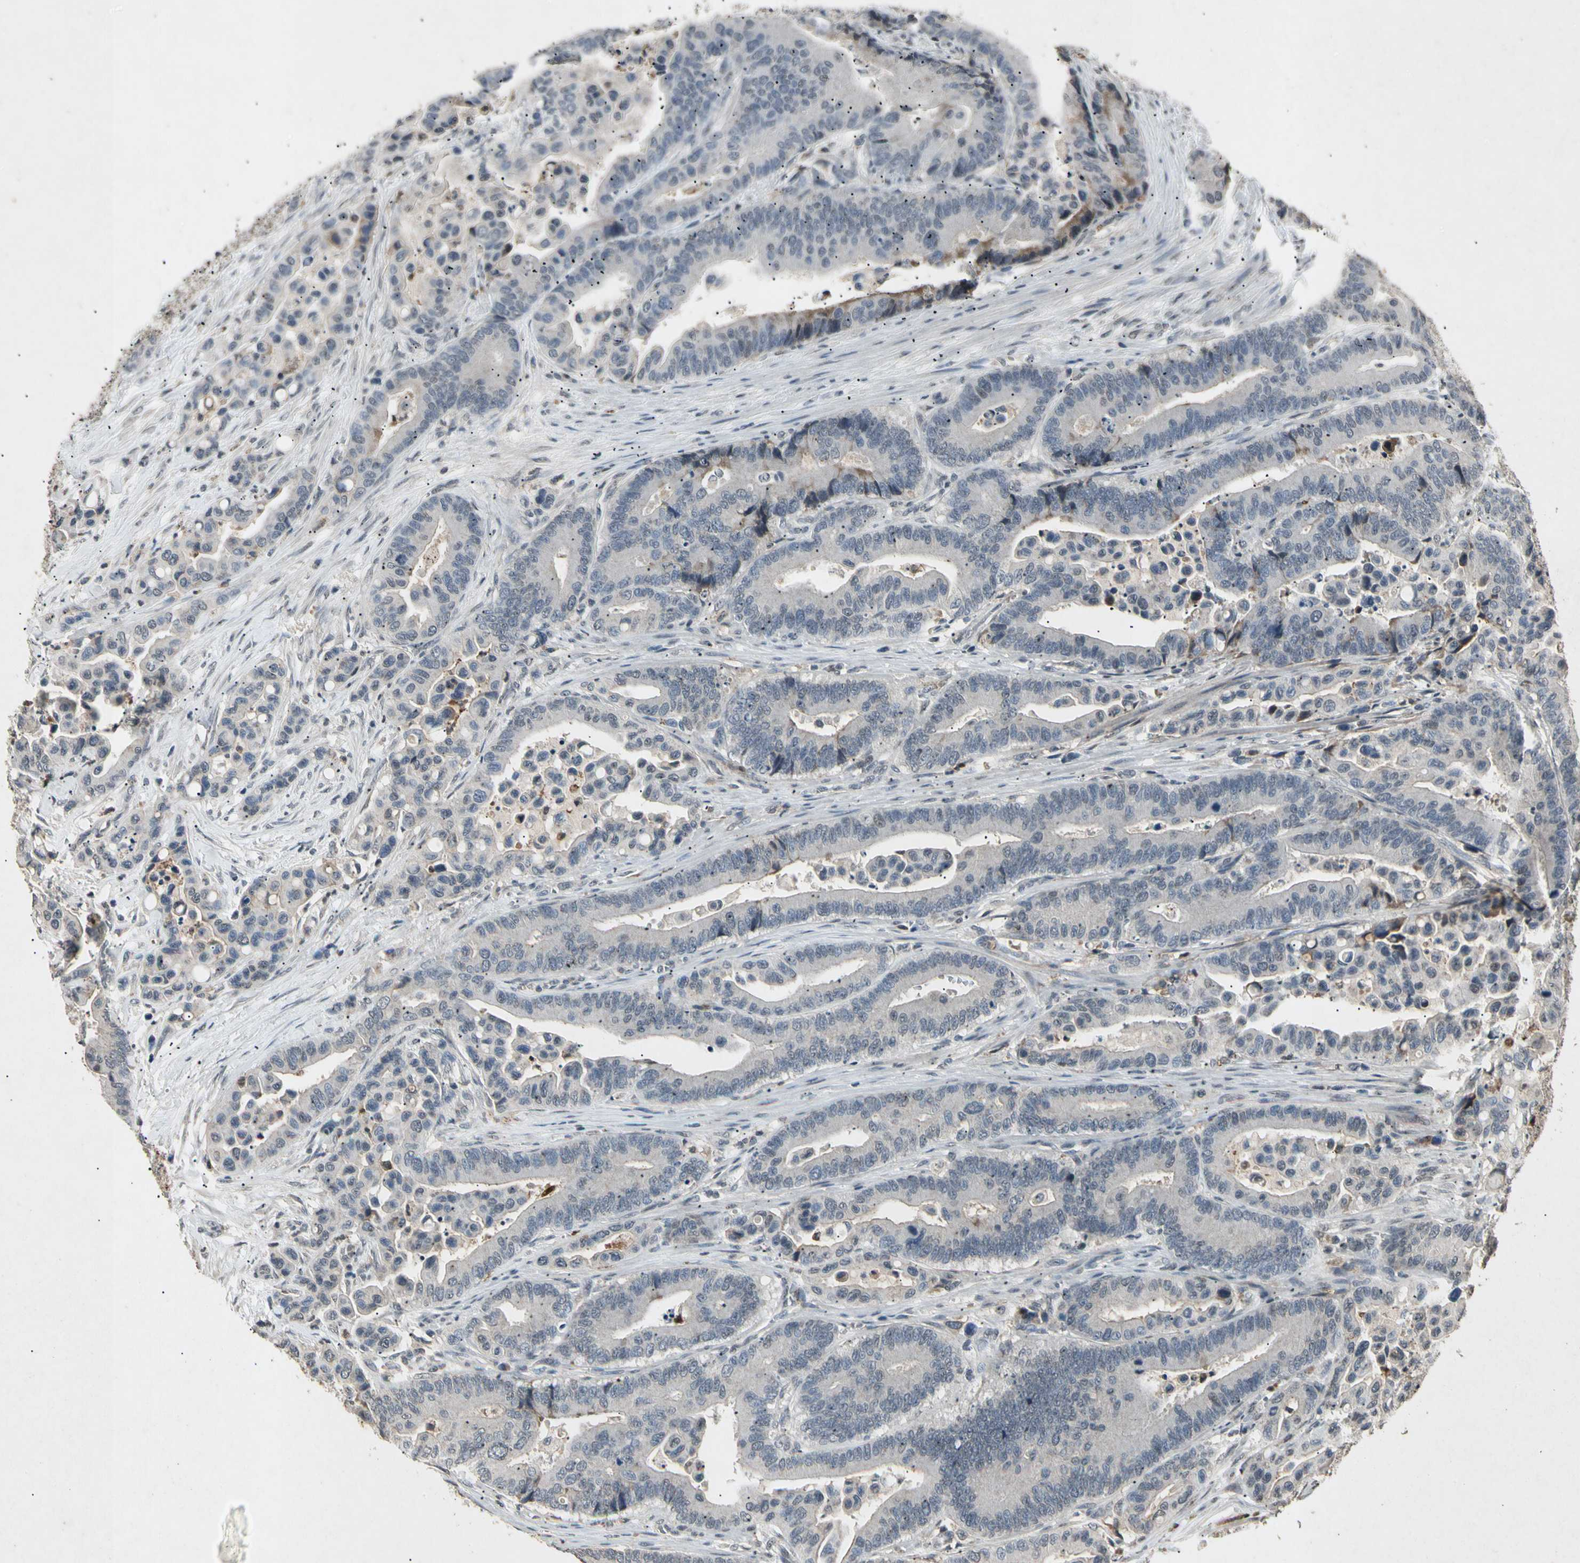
{"staining": {"intensity": "moderate", "quantity": "<25%", "location": "cytoplasmic/membranous"}, "tissue": "colorectal cancer", "cell_type": "Tumor cells", "image_type": "cancer", "snomed": [{"axis": "morphology", "description": "Normal tissue, NOS"}, {"axis": "morphology", "description": "Adenocarcinoma, NOS"}, {"axis": "topography", "description": "Colon"}], "caption": "Immunohistochemistry histopathology image of neoplastic tissue: colorectal cancer (adenocarcinoma) stained using IHC exhibits low levels of moderate protein expression localized specifically in the cytoplasmic/membranous of tumor cells, appearing as a cytoplasmic/membranous brown color.", "gene": "CP", "patient": {"sex": "male", "age": 82}}